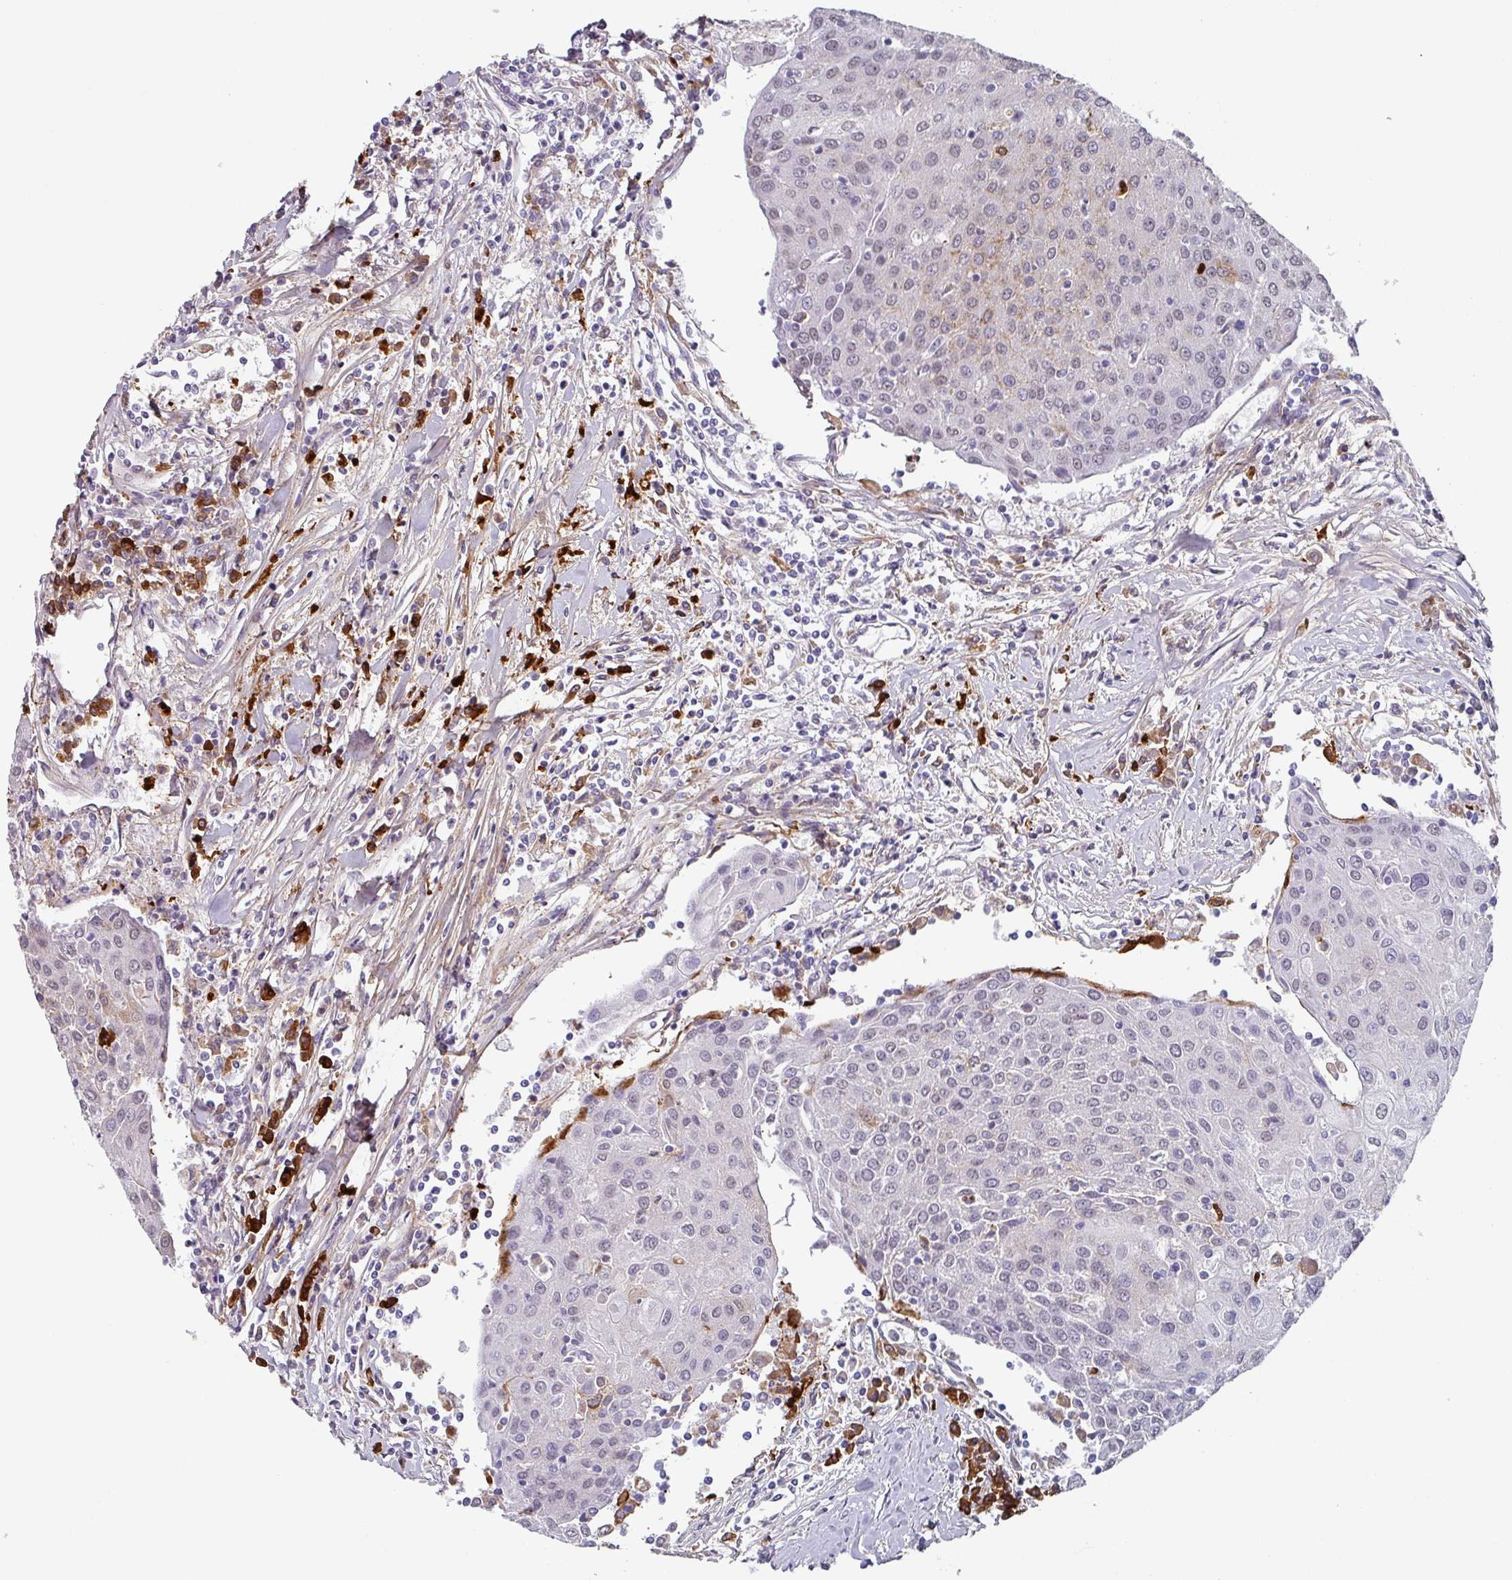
{"staining": {"intensity": "weak", "quantity": "<25%", "location": "cytoplasmic/membranous,nuclear"}, "tissue": "urothelial cancer", "cell_type": "Tumor cells", "image_type": "cancer", "snomed": [{"axis": "morphology", "description": "Urothelial carcinoma, High grade"}, {"axis": "topography", "description": "Urinary bladder"}], "caption": "Immunohistochemical staining of high-grade urothelial carcinoma reveals no significant expression in tumor cells.", "gene": "C1QB", "patient": {"sex": "female", "age": 85}}